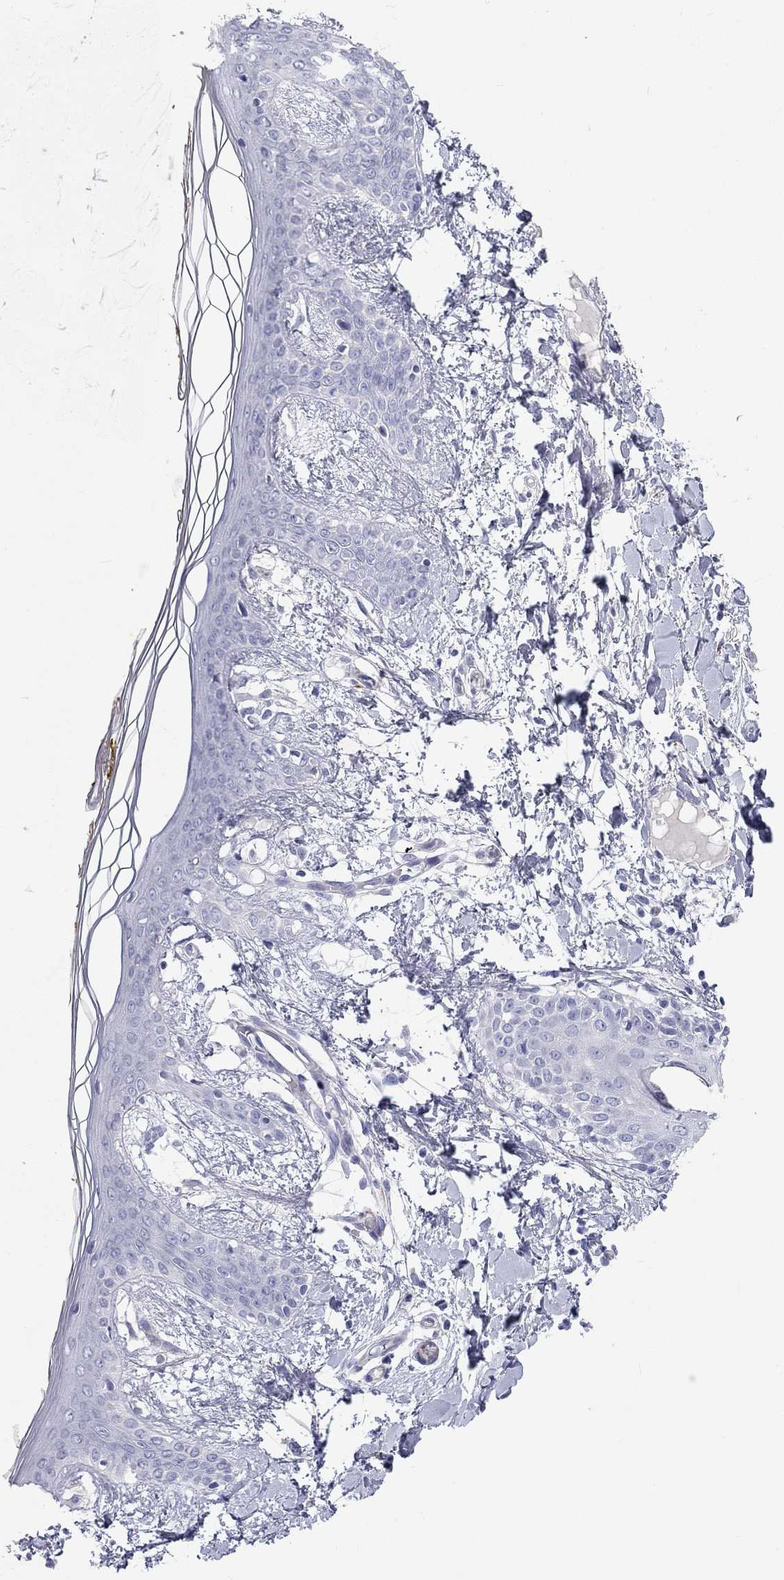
{"staining": {"intensity": "negative", "quantity": "none", "location": "none"}, "tissue": "skin", "cell_type": "Fibroblasts", "image_type": "normal", "snomed": [{"axis": "morphology", "description": "Normal tissue, NOS"}, {"axis": "topography", "description": "Skin"}], "caption": "High power microscopy image of an immunohistochemistry photomicrograph of benign skin, revealing no significant positivity in fibroblasts.", "gene": "PCDHGC5", "patient": {"sex": "female", "age": 34}}